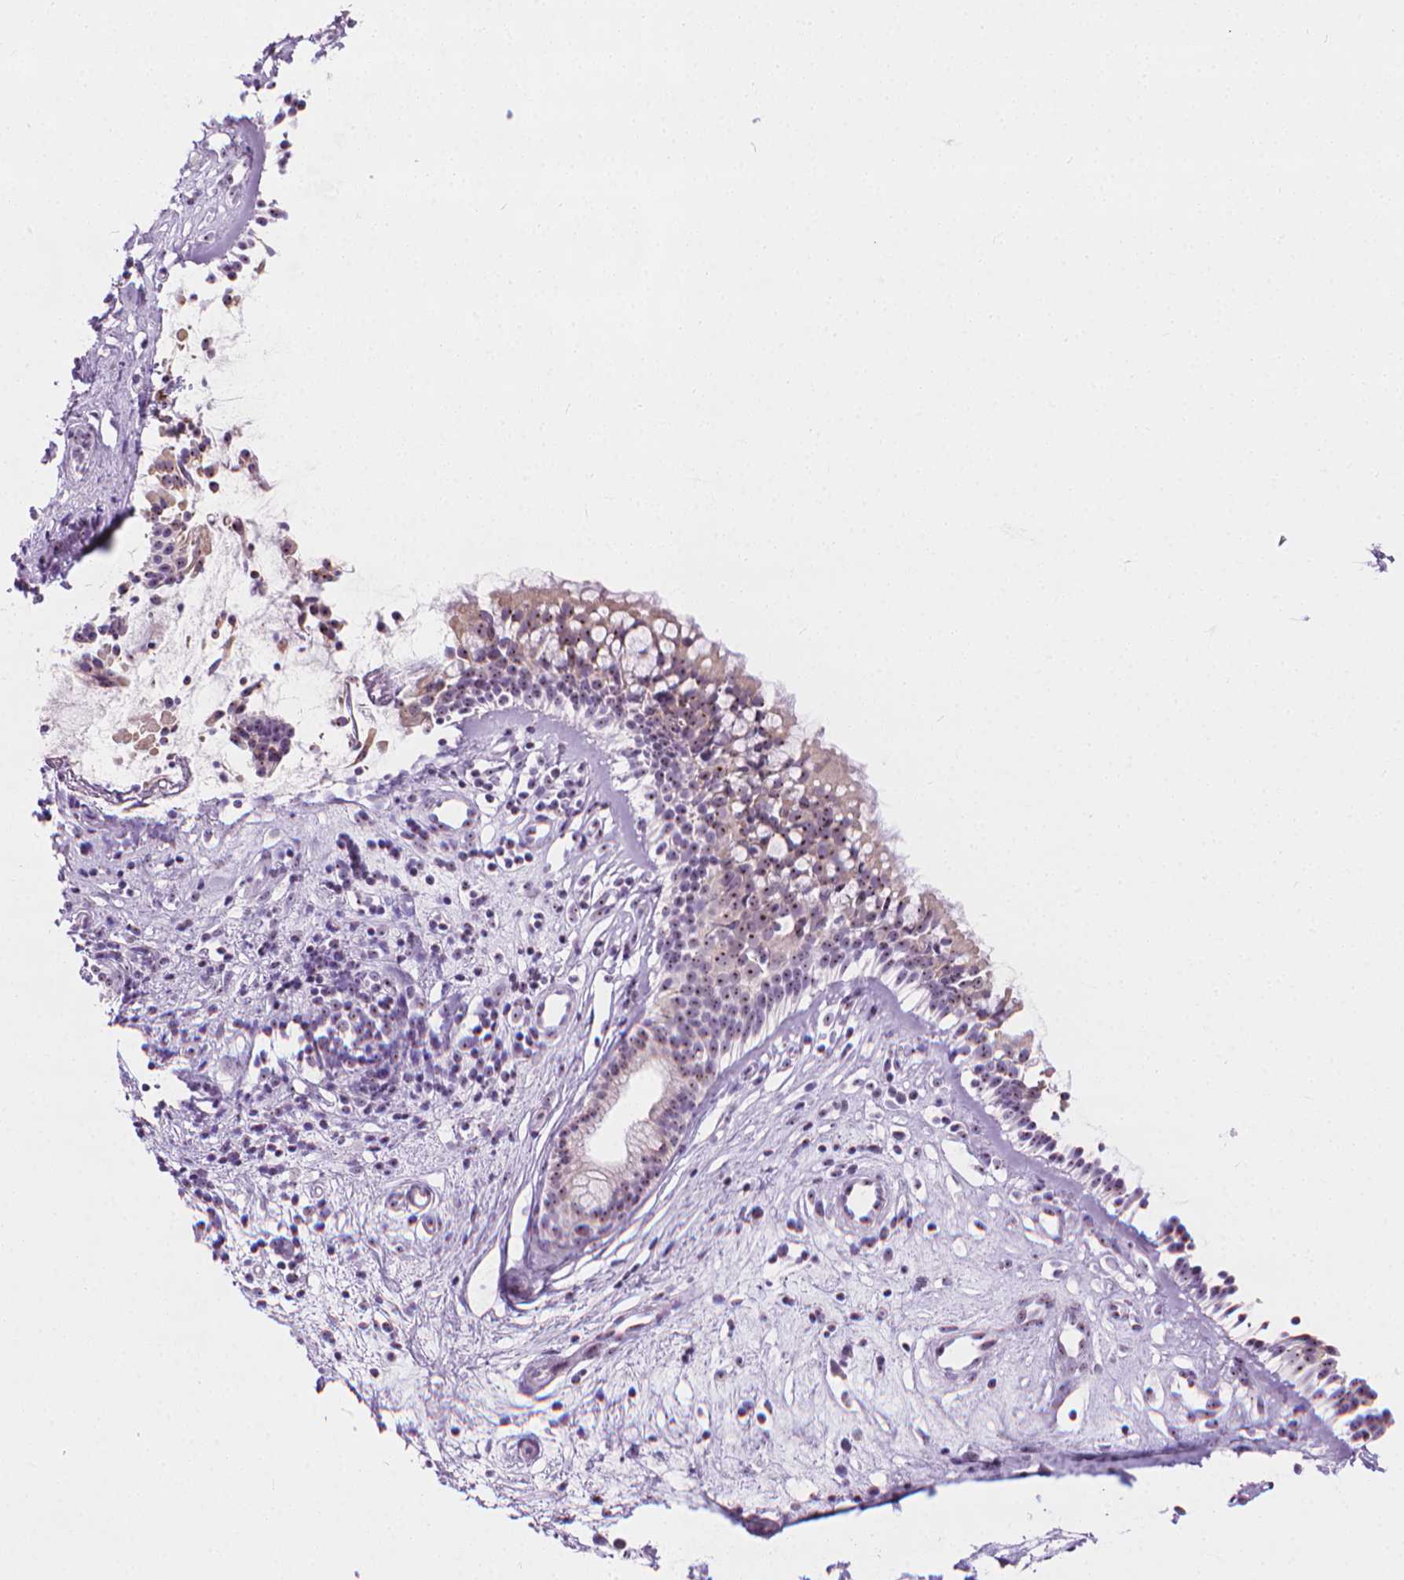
{"staining": {"intensity": "weak", "quantity": "25%-75%", "location": "nuclear"}, "tissue": "nasopharynx", "cell_type": "Respiratory epithelial cells", "image_type": "normal", "snomed": [{"axis": "morphology", "description": "Normal tissue, NOS"}, {"axis": "topography", "description": "Nasopharynx"}], "caption": "Immunohistochemistry (IHC) of normal nasopharynx exhibits low levels of weak nuclear expression in approximately 25%-75% of respiratory epithelial cells.", "gene": "NOL7", "patient": {"sex": "female", "age": 52}}